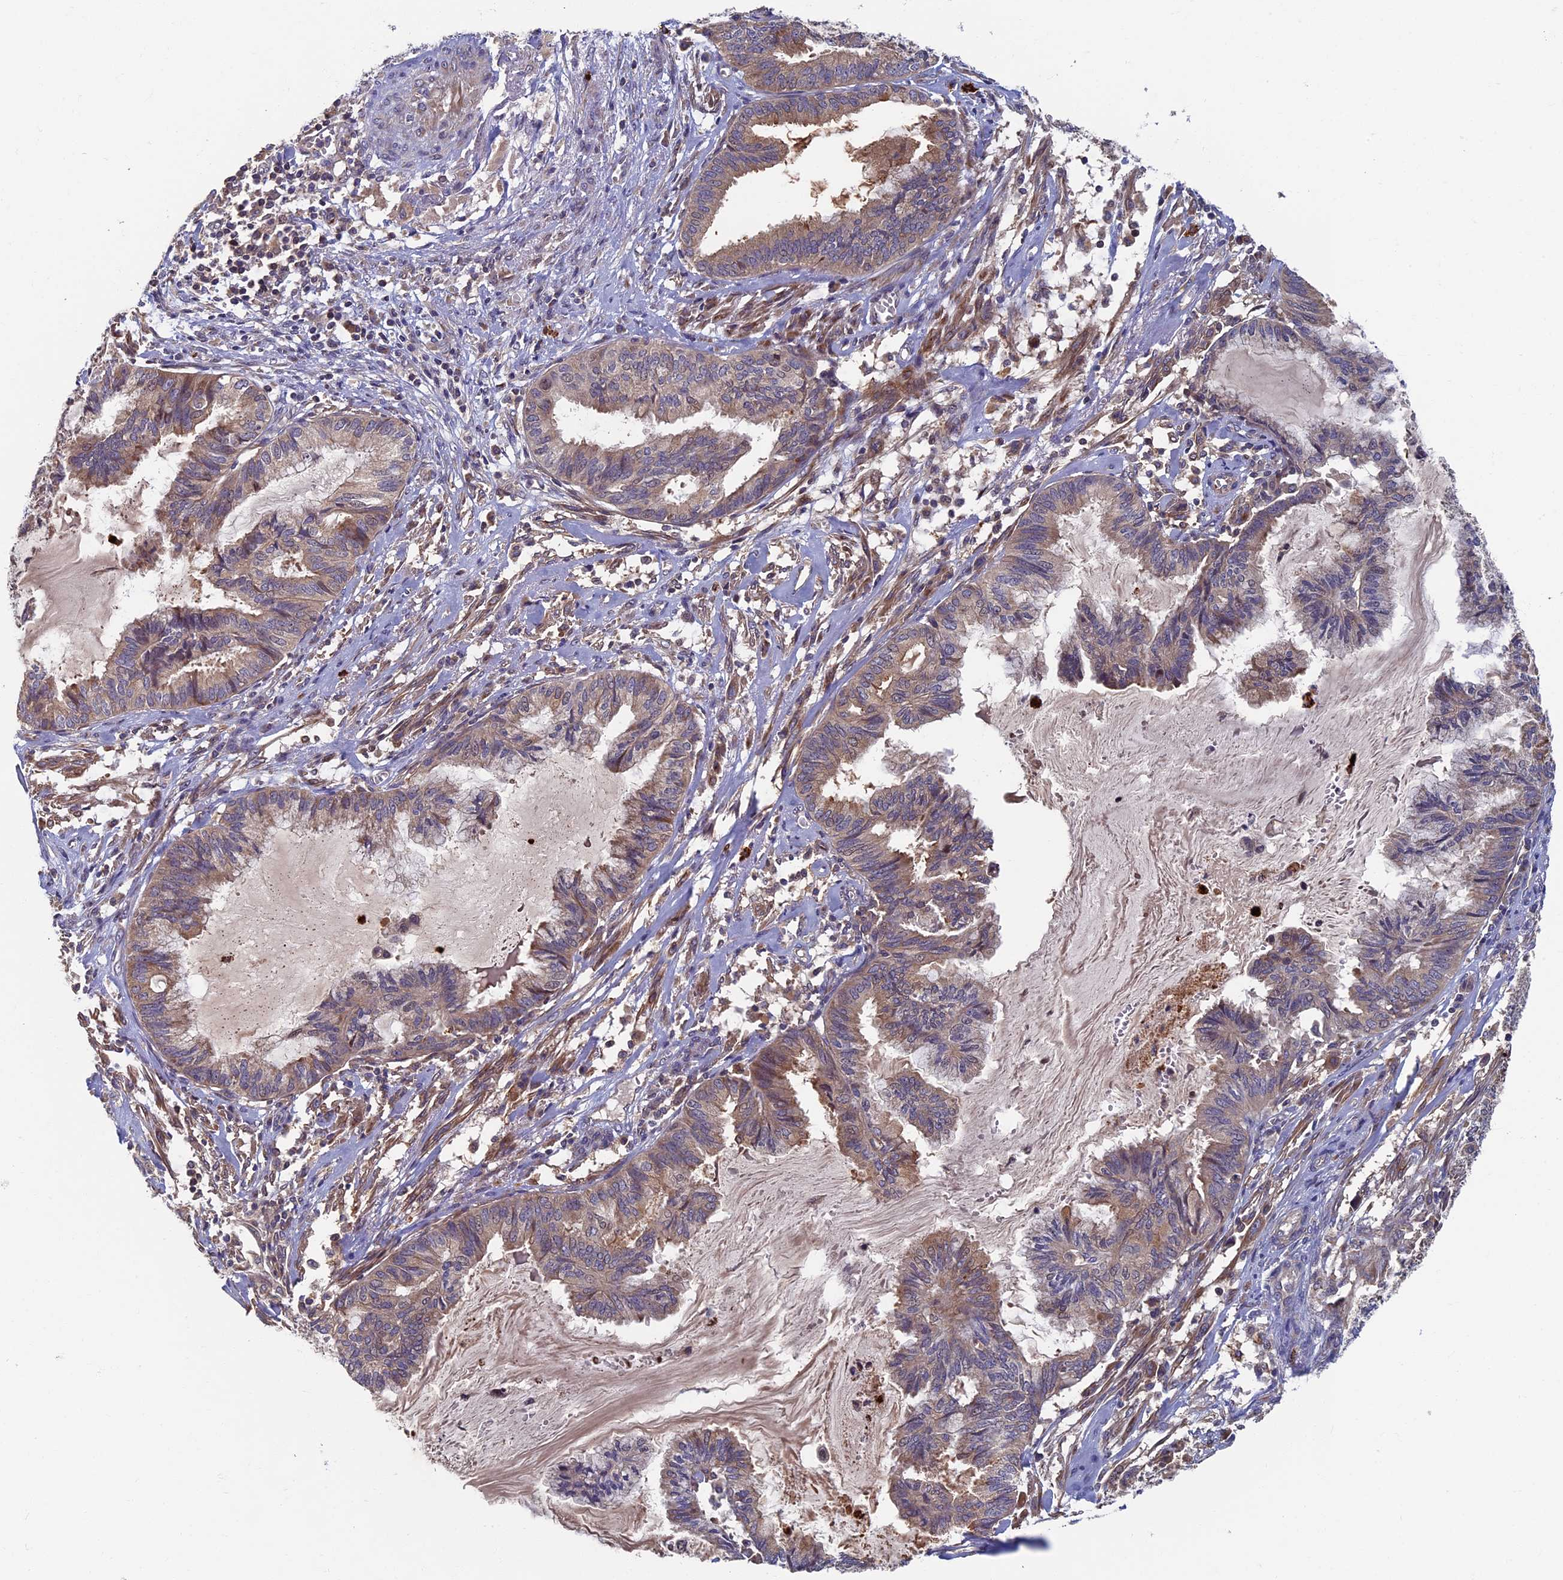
{"staining": {"intensity": "moderate", "quantity": ">75%", "location": "cytoplasmic/membranous"}, "tissue": "endometrial cancer", "cell_type": "Tumor cells", "image_type": "cancer", "snomed": [{"axis": "morphology", "description": "Adenocarcinoma, NOS"}, {"axis": "topography", "description": "Endometrium"}], "caption": "DAB (3,3'-diaminobenzidine) immunohistochemical staining of endometrial cancer exhibits moderate cytoplasmic/membranous protein positivity in approximately >75% of tumor cells.", "gene": "TNK2", "patient": {"sex": "female", "age": 86}}